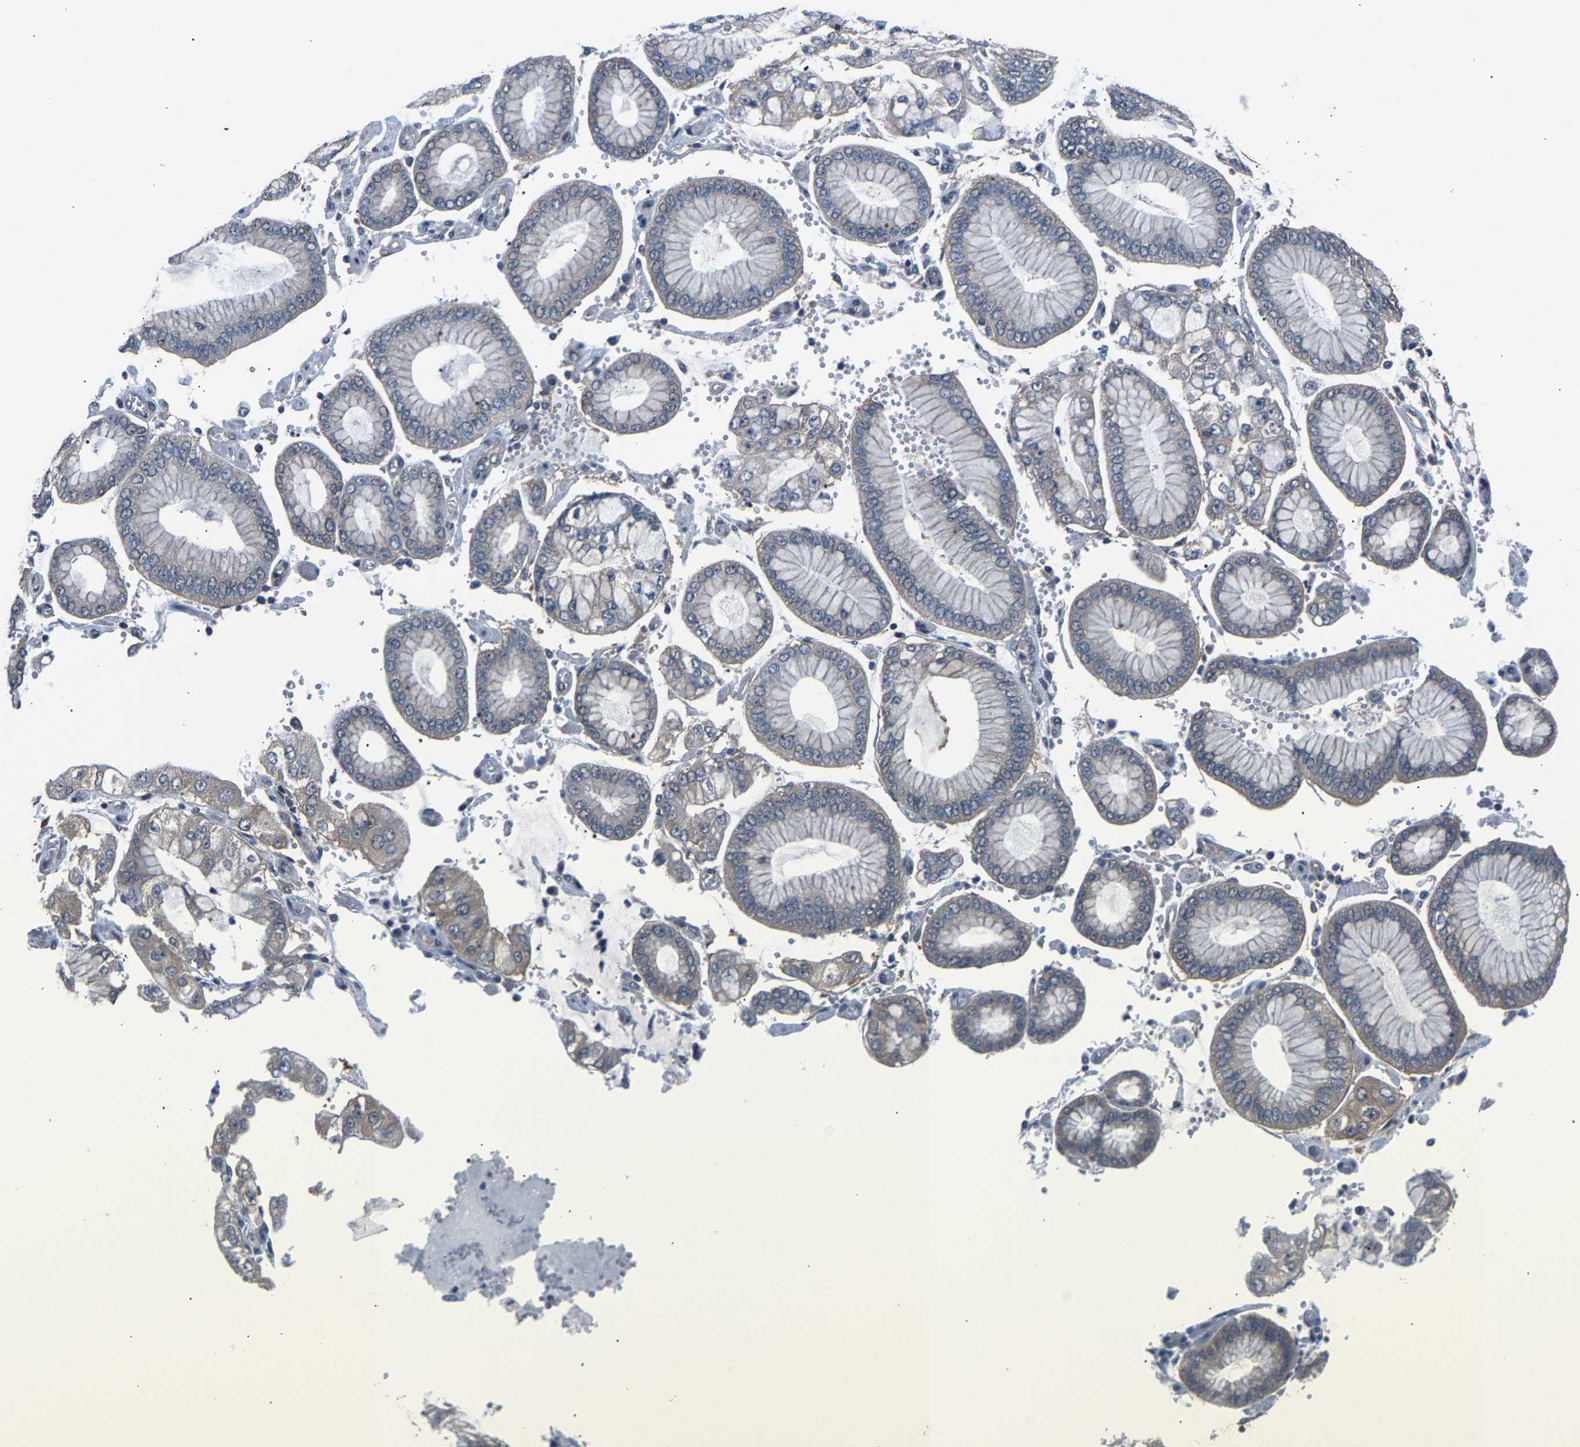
{"staining": {"intensity": "negative", "quantity": "none", "location": "none"}, "tissue": "stomach cancer", "cell_type": "Tumor cells", "image_type": "cancer", "snomed": [{"axis": "morphology", "description": "Adenocarcinoma, NOS"}, {"axis": "topography", "description": "Stomach"}], "caption": "Human adenocarcinoma (stomach) stained for a protein using immunohistochemistry (IHC) shows no staining in tumor cells.", "gene": "ABCC9", "patient": {"sex": "male", "age": 76}}